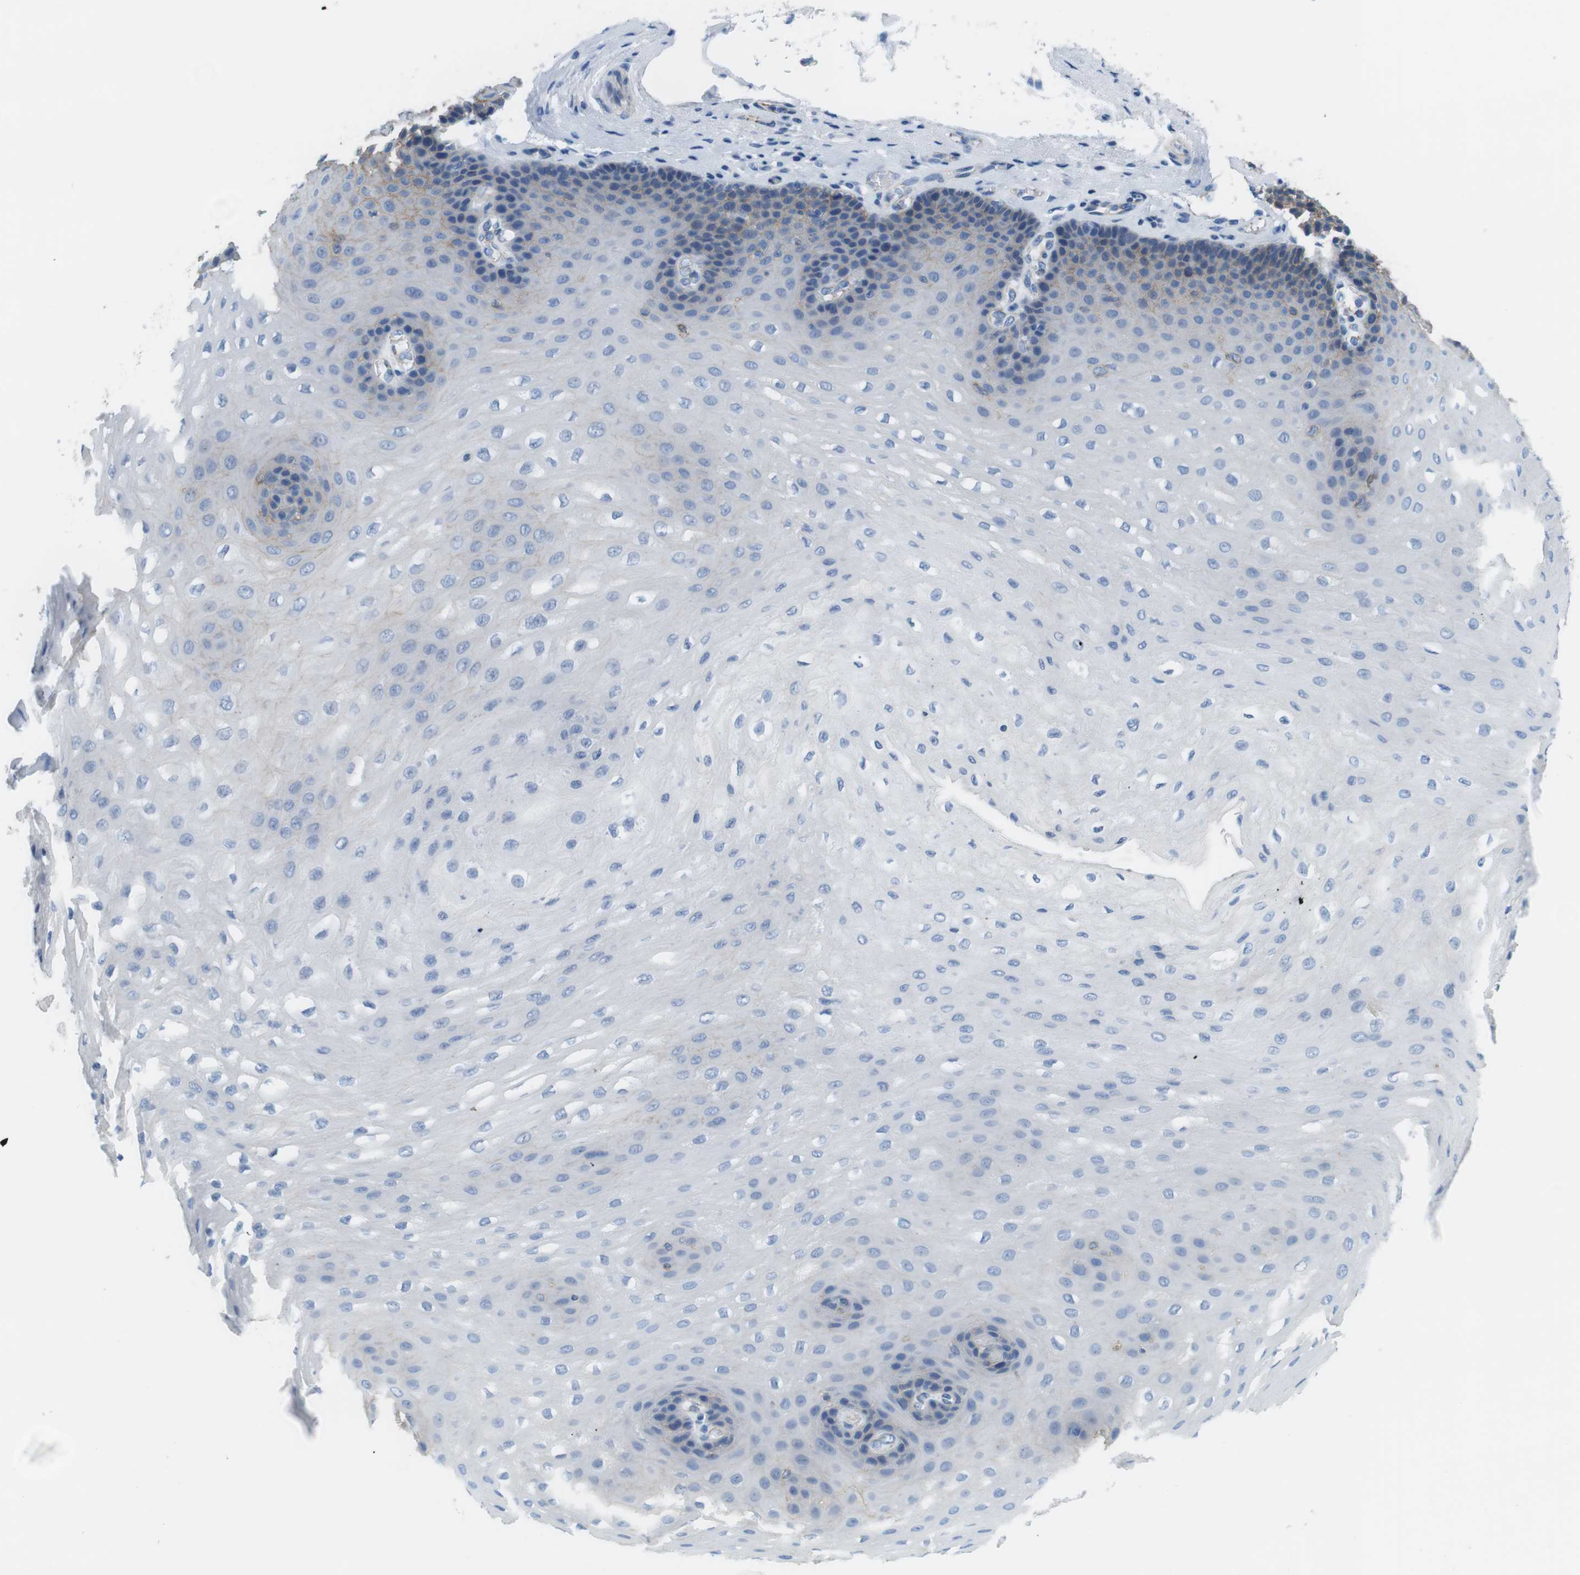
{"staining": {"intensity": "weak", "quantity": "25%-75%", "location": "cytoplasmic/membranous"}, "tissue": "esophagus", "cell_type": "Squamous epithelial cells", "image_type": "normal", "snomed": [{"axis": "morphology", "description": "Normal tissue, NOS"}, {"axis": "topography", "description": "Esophagus"}], "caption": "Immunohistochemistry staining of benign esophagus, which reveals low levels of weak cytoplasmic/membranous expression in about 25%-75% of squamous epithelial cells indicating weak cytoplasmic/membranous protein positivity. The staining was performed using DAB (brown) for protein detection and nuclei were counterstained in hematoxylin (blue).", "gene": "SLC6A6", "patient": {"sex": "female", "age": 72}}